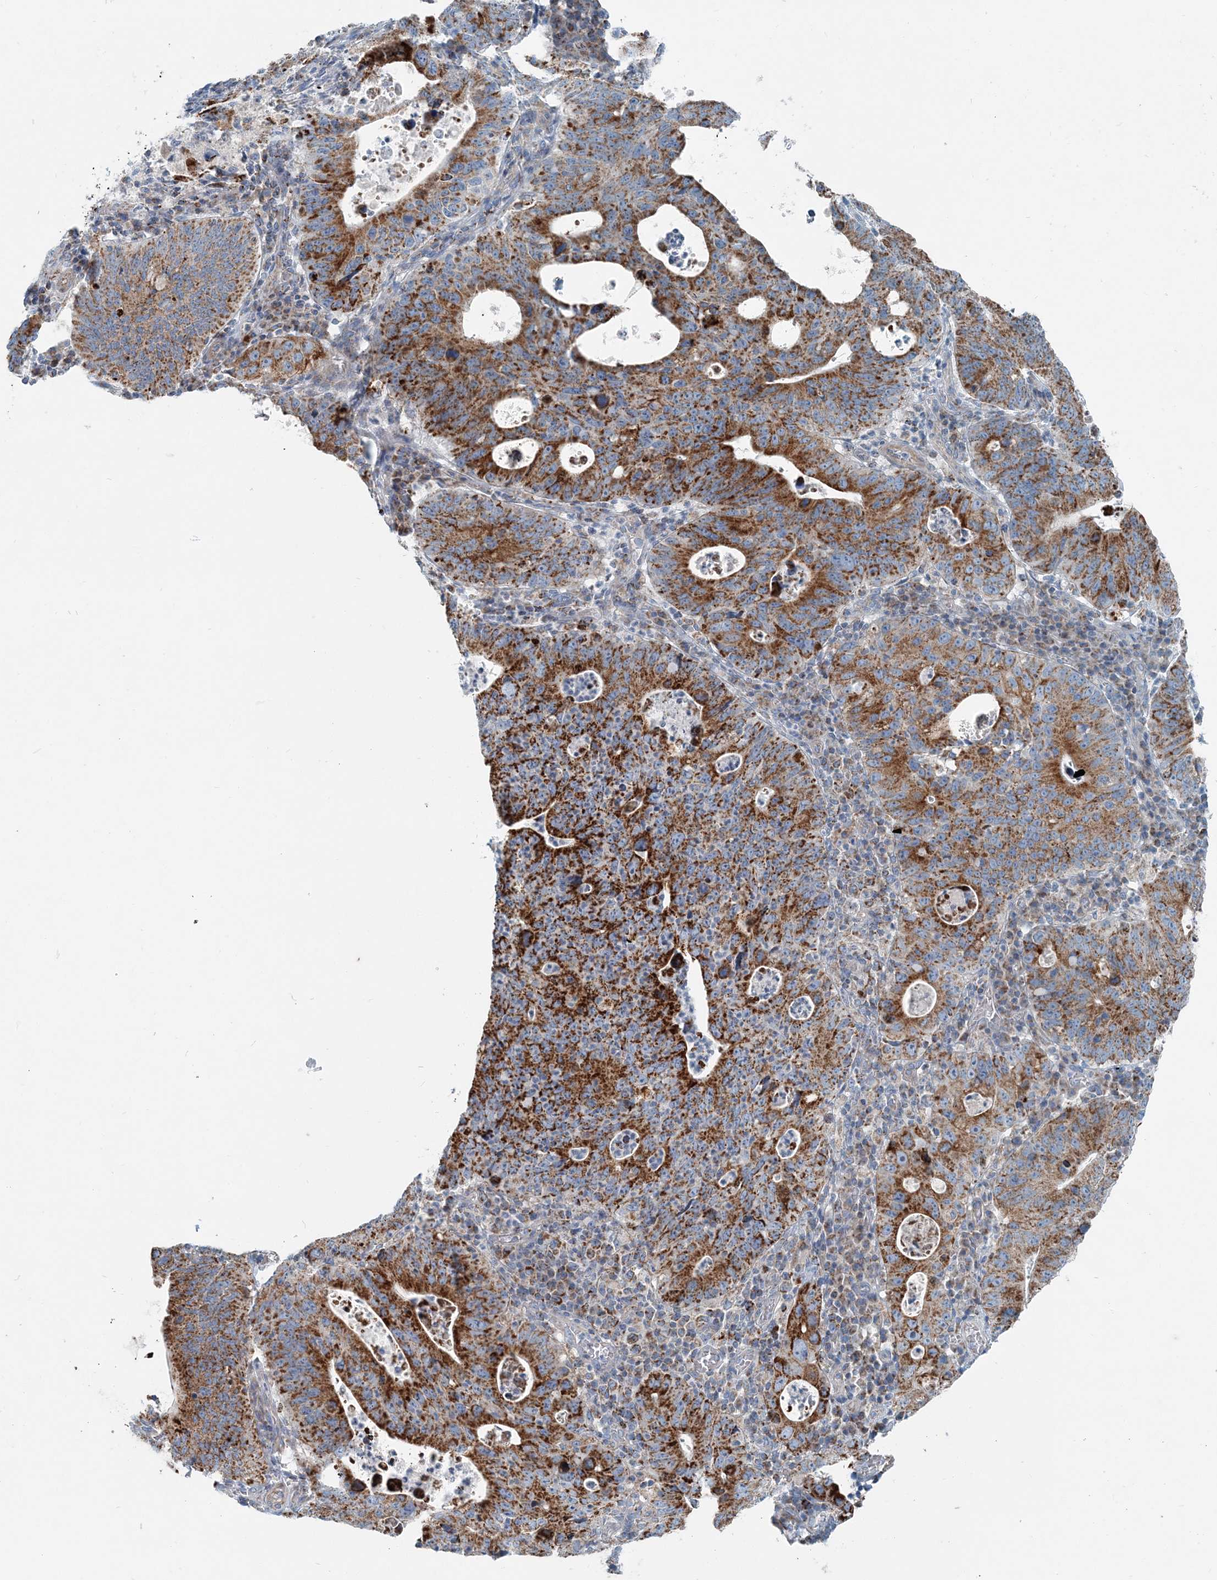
{"staining": {"intensity": "strong", "quantity": ">75%", "location": "cytoplasmic/membranous"}, "tissue": "stomach cancer", "cell_type": "Tumor cells", "image_type": "cancer", "snomed": [{"axis": "morphology", "description": "Adenocarcinoma, NOS"}, {"axis": "topography", "description": "Stomach"}], "caption": "Tumor cells reveal strong cytoplasmic/membranous expression in approximately >75% of cells in stomach adenocarcinoma.", "gene": "INTU", "patient": {"sex": "male", "age": 59}}